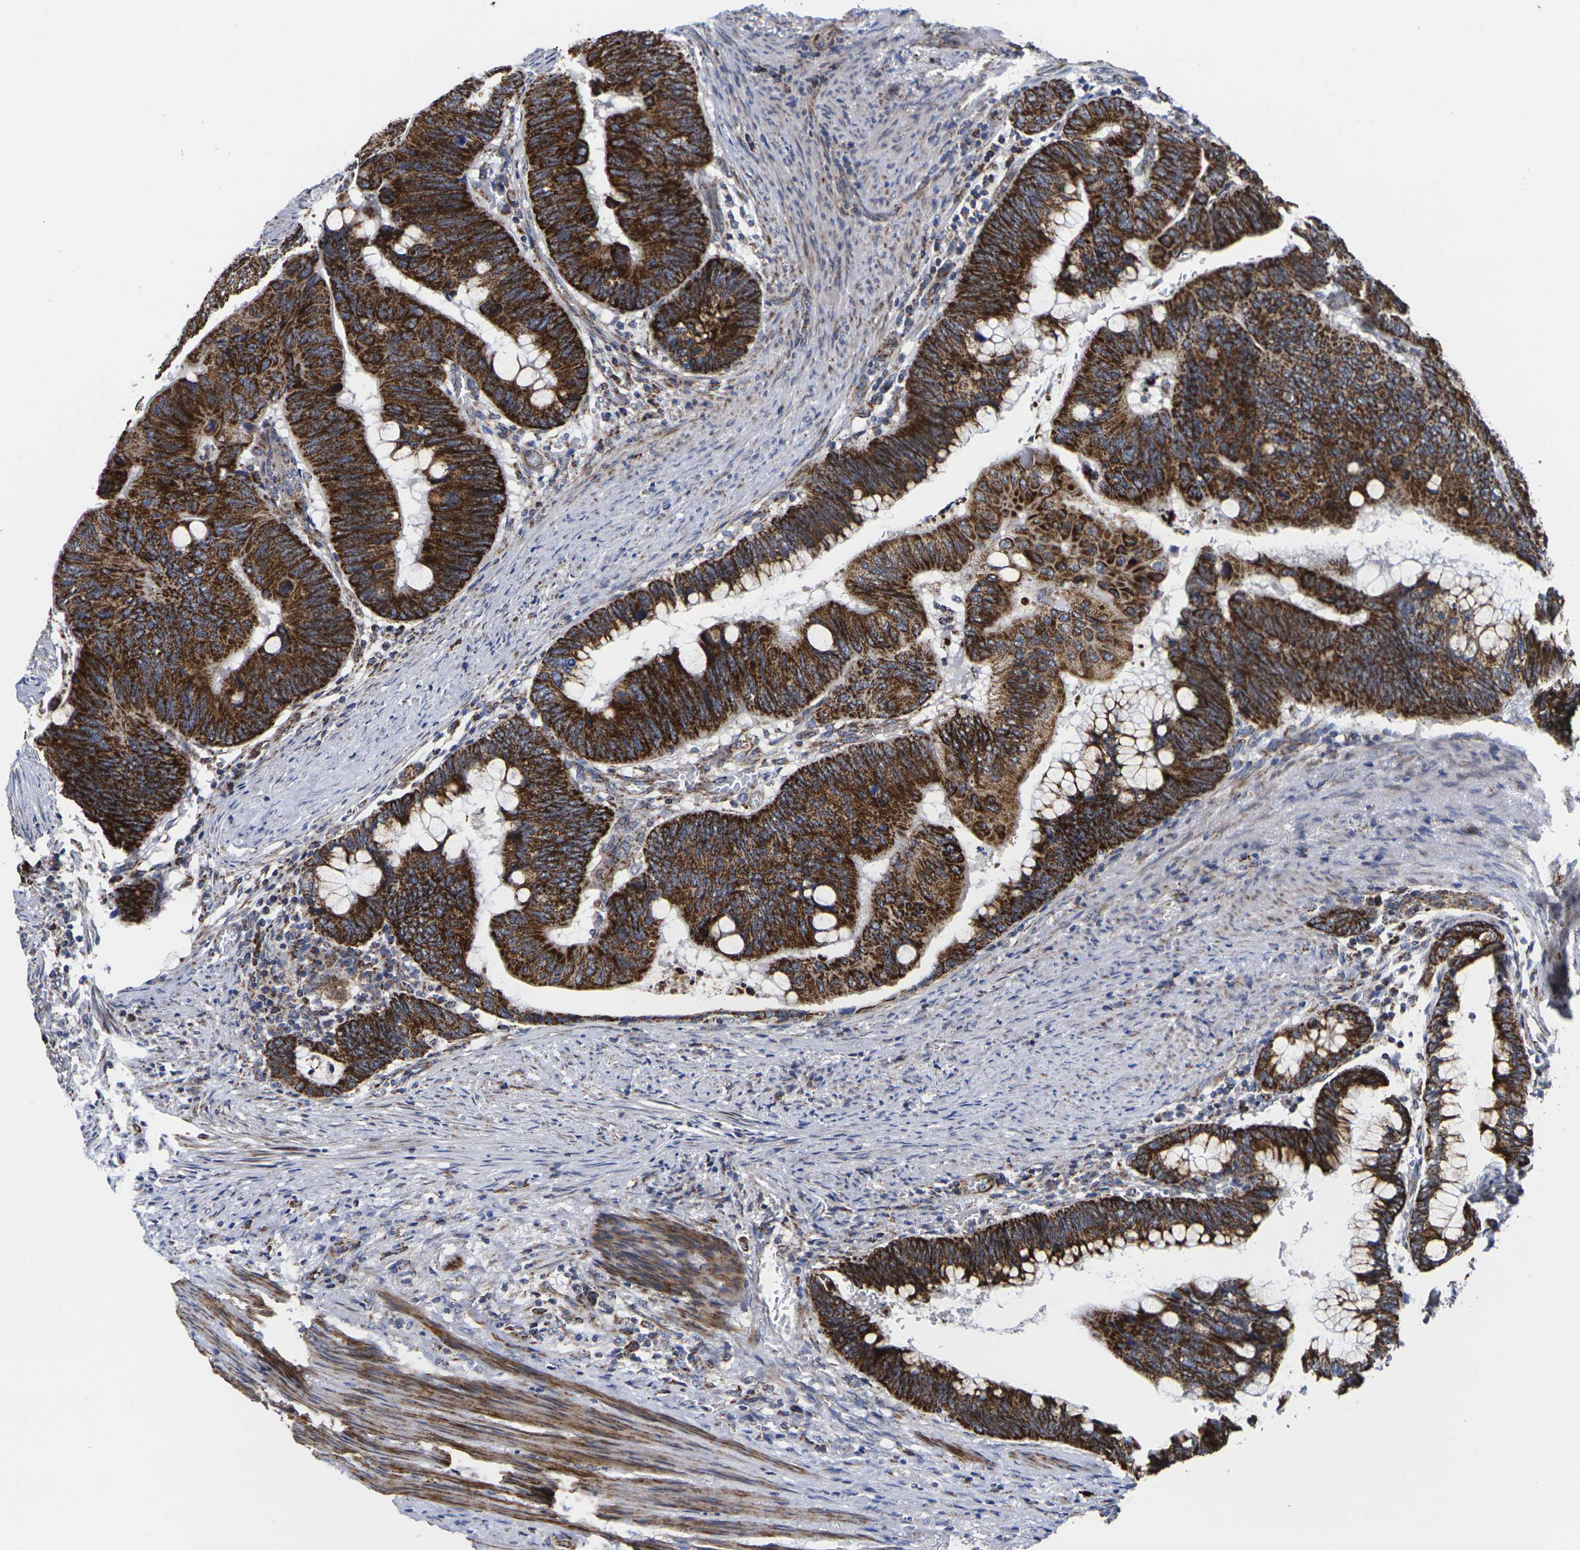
{"staining": {"intensity": "strong", "quantity": ">75%", "location": "cytoplasmic/membranous"}, "tissue": "colorectal cancer", "cell_type": "Tumor cells", "image_type": "cancer", "snomed": [{"axis": "morphology", "description": "Normal tissue, NOS"}, {"axis": "morphology", "description": "Adenocarcinoma, NOS"}, {"axis": "topography", "description": "Rectum"}, {"axis": "topography", "description": "Peripheral nerve tissue"}], "caption": "DAB immunohistochemical staining of human colorectal cancer (adenocarcinoma) shows strong cytoplasmic/membranous protein positivity in about >75% of tumor cells. The staining was performed using DAB to visualize the protein expression in brown, while the nuclei were stained in blue with hematoxylin (Magnification: 20x).", "gene": "P2RY11", "patient": {"sex": "male", "age": 92}}